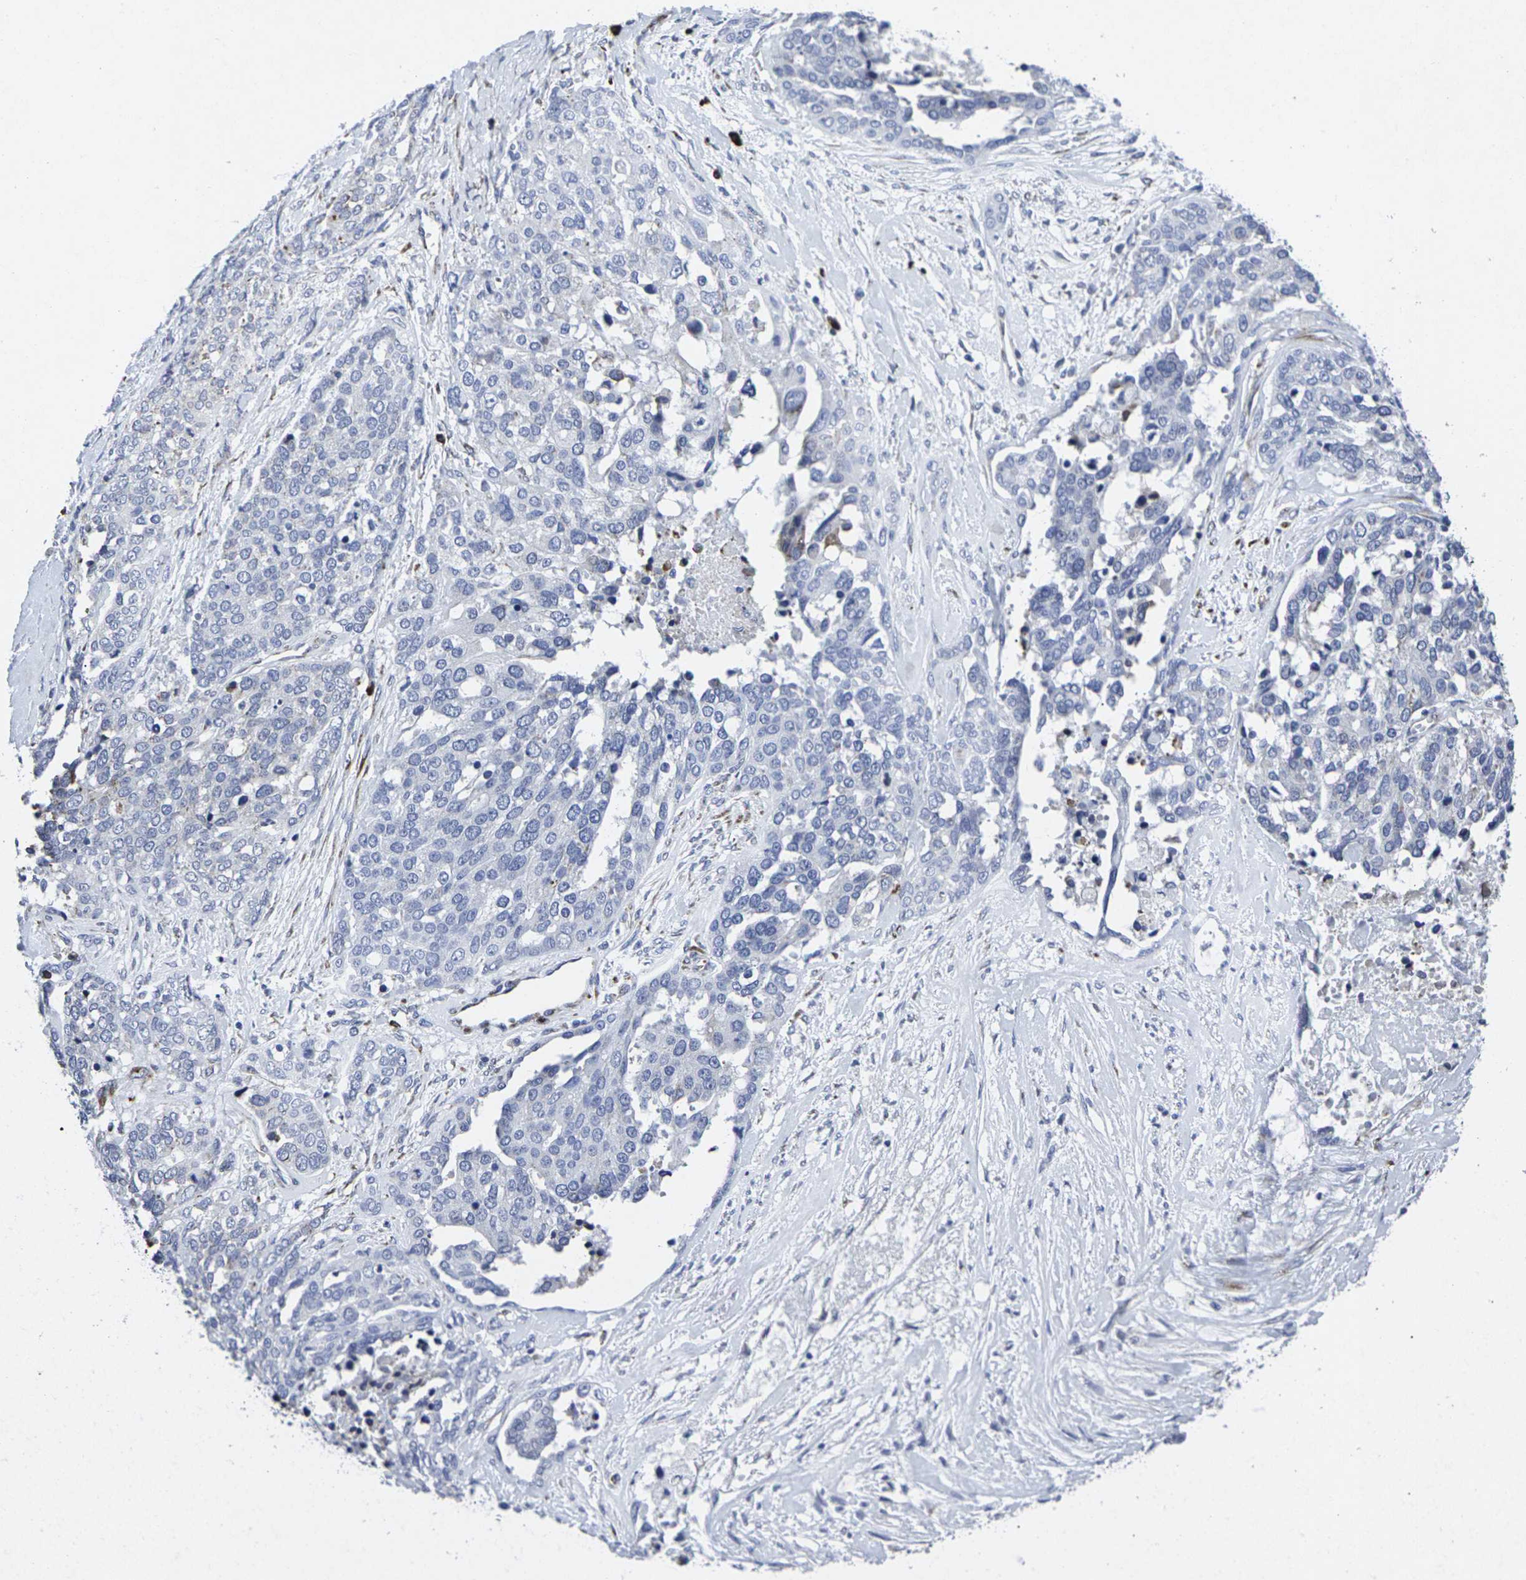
{"staining": {"intensity": "moderate", "quantity": "<25%", "location": "cytoplasmic/membranous"}, "tissue": "ovarian cancer", "cell_type": "Tumor cells", "image_type": "cancer", "snomed": [{"axis": "morphology", "description": "Cystadenocarcinoma, serous, NOS"}, {"axis": "topography", "description": "Ovary"}], "caption": "A low amount of moderate cytoplasmic/membranous staining is present in approximately <25% of tumor cells in ovarian cancer tissue. The protein is shown in brown color, while the nuclei are stained blue.", "gene": "RPN1", "patient": {"sex": "female", "age": 44}}